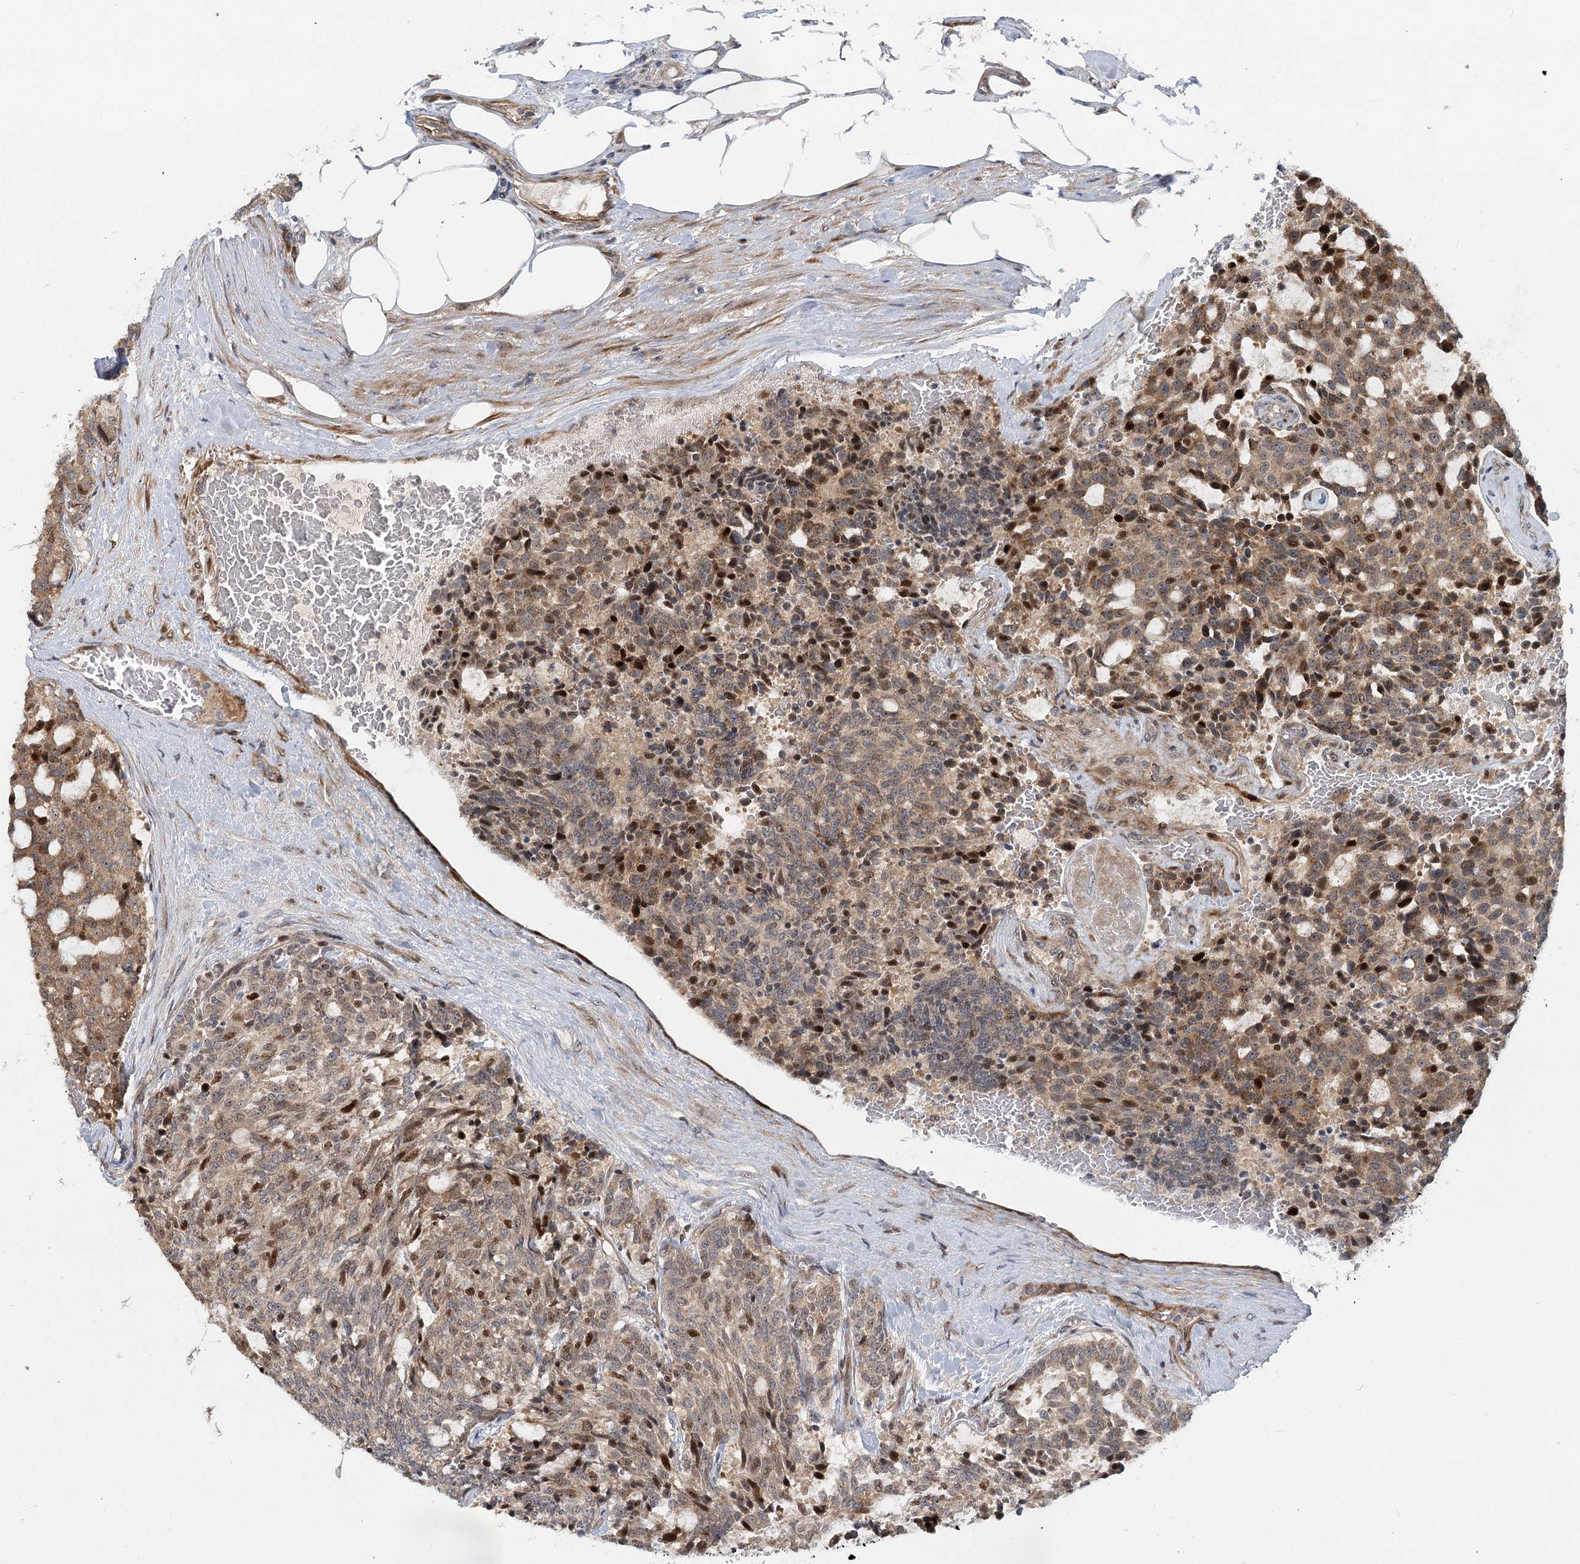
{"staining": {"intensity": "moderate", "quantity": "25%-75%", "location": "cytoplasmic/membranous,nuclear"}, "tissue": "carcinoid", "cell_type": "Tumor cells", "image_type": "cancer", "snomed": [{"axis": "morphology", "description": "Carcinoid, malignant, NOS"}, {"axis": "topography", "description": "Pancreas"}], "caption": "Tumor cells show medium levels of moderate cytoplasmic/membranous and nuclear expression in about 25%-75% of cells in malignant carcinoid.", "gene": "PIK3C2A", "patient": {"sex": "female", "age": 54}}